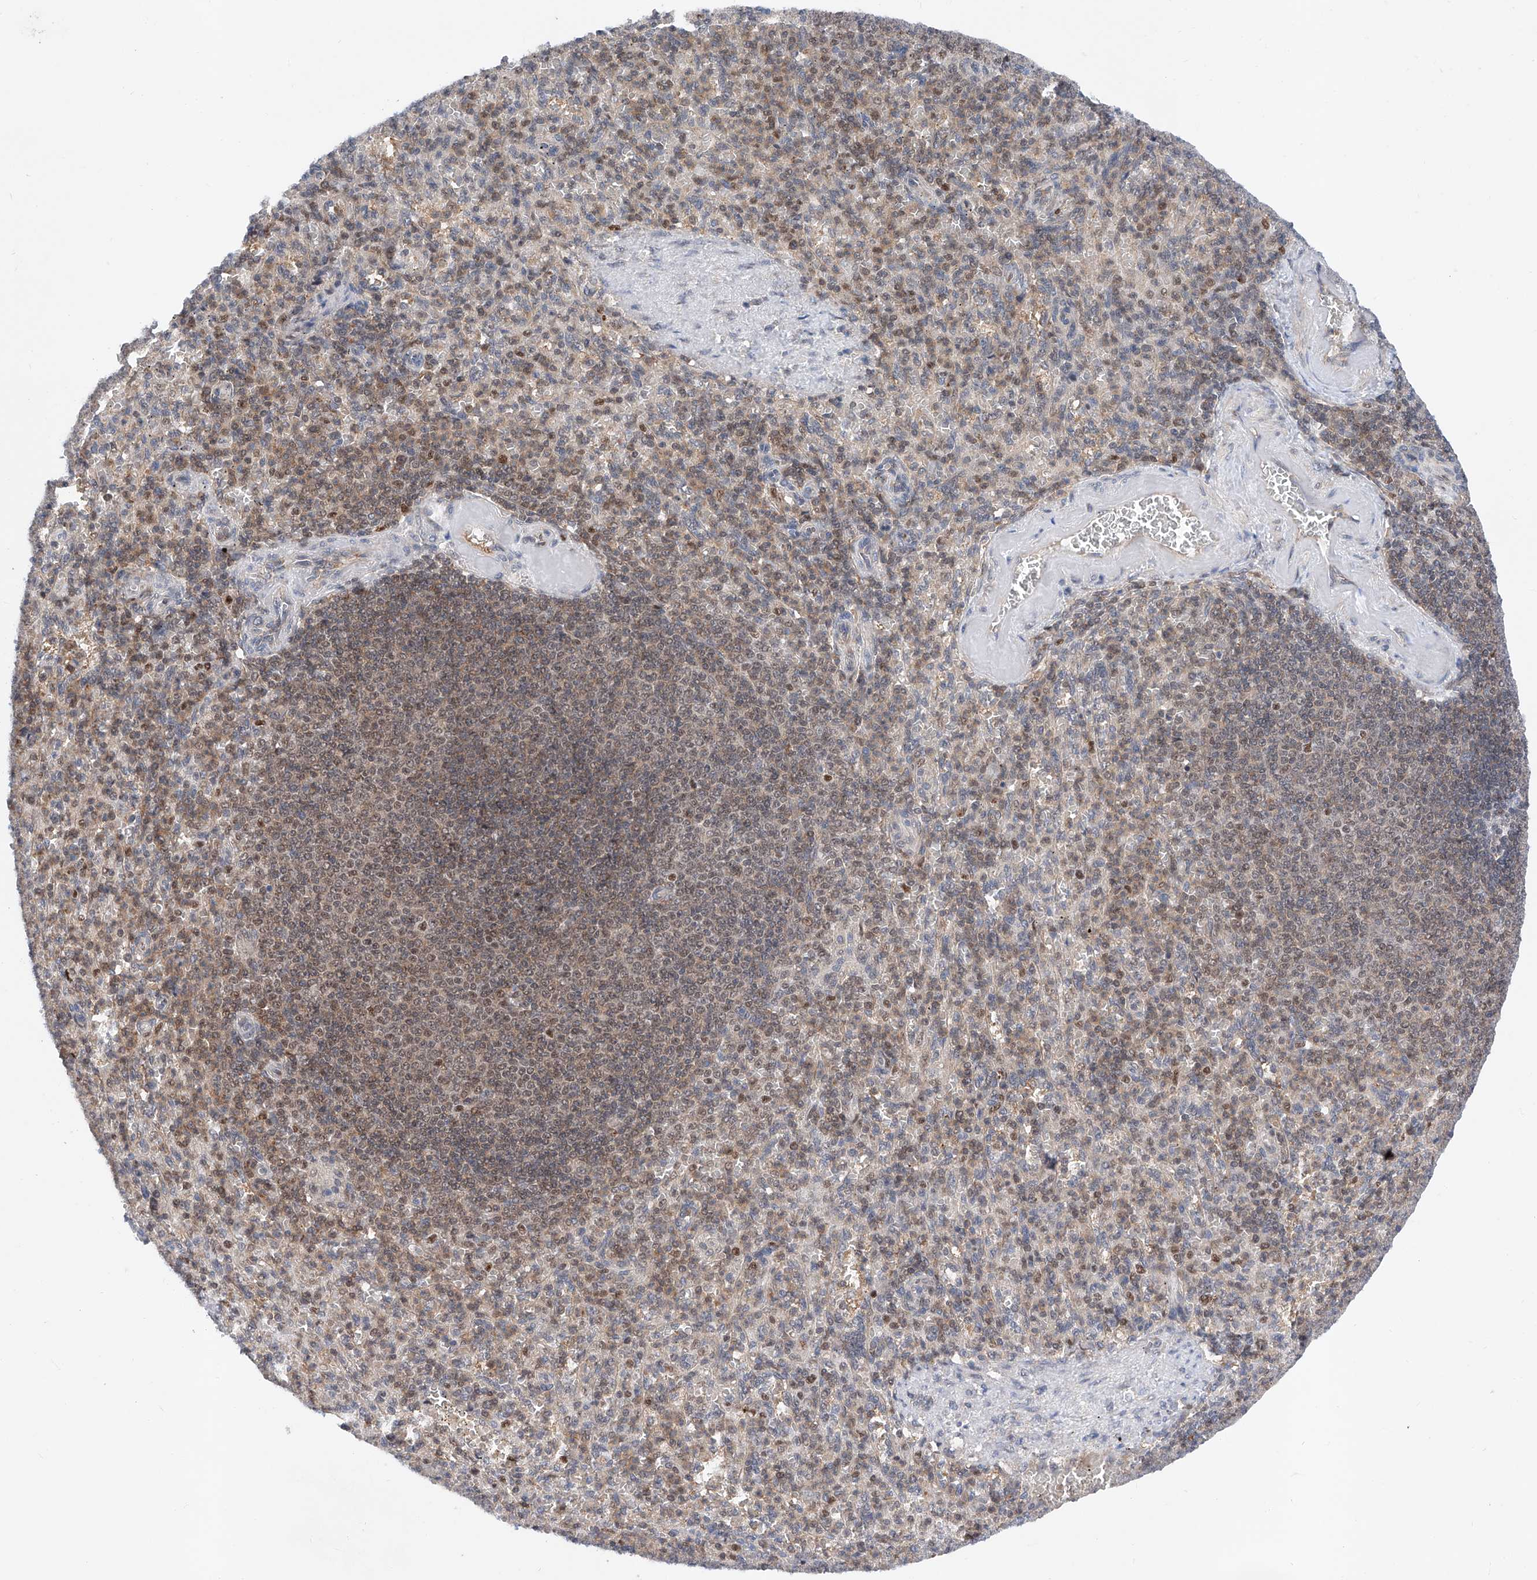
{"staining": {"intensity": "weak", "quantity": ">75%", "location": "nuclear"}, "tissue": "spleen", "cell_type": "Cells in red pulp", "image_type": "normal", "snomed": [{"axis": "morphology", "description": "Normal tissue, NOS"}, {"axis": "topography", "description": "Spleen"}], "caption": "A low amount of weak nuclear staining is identified in about >75% of cells in red pulp in benign spleen. (DAB (3,3'-diaminobenzidine) = brown stain, brightfield microscopy at high magnification).", "gene": "SNRNP200", "patient": {"sex": "female", "age": 74}}